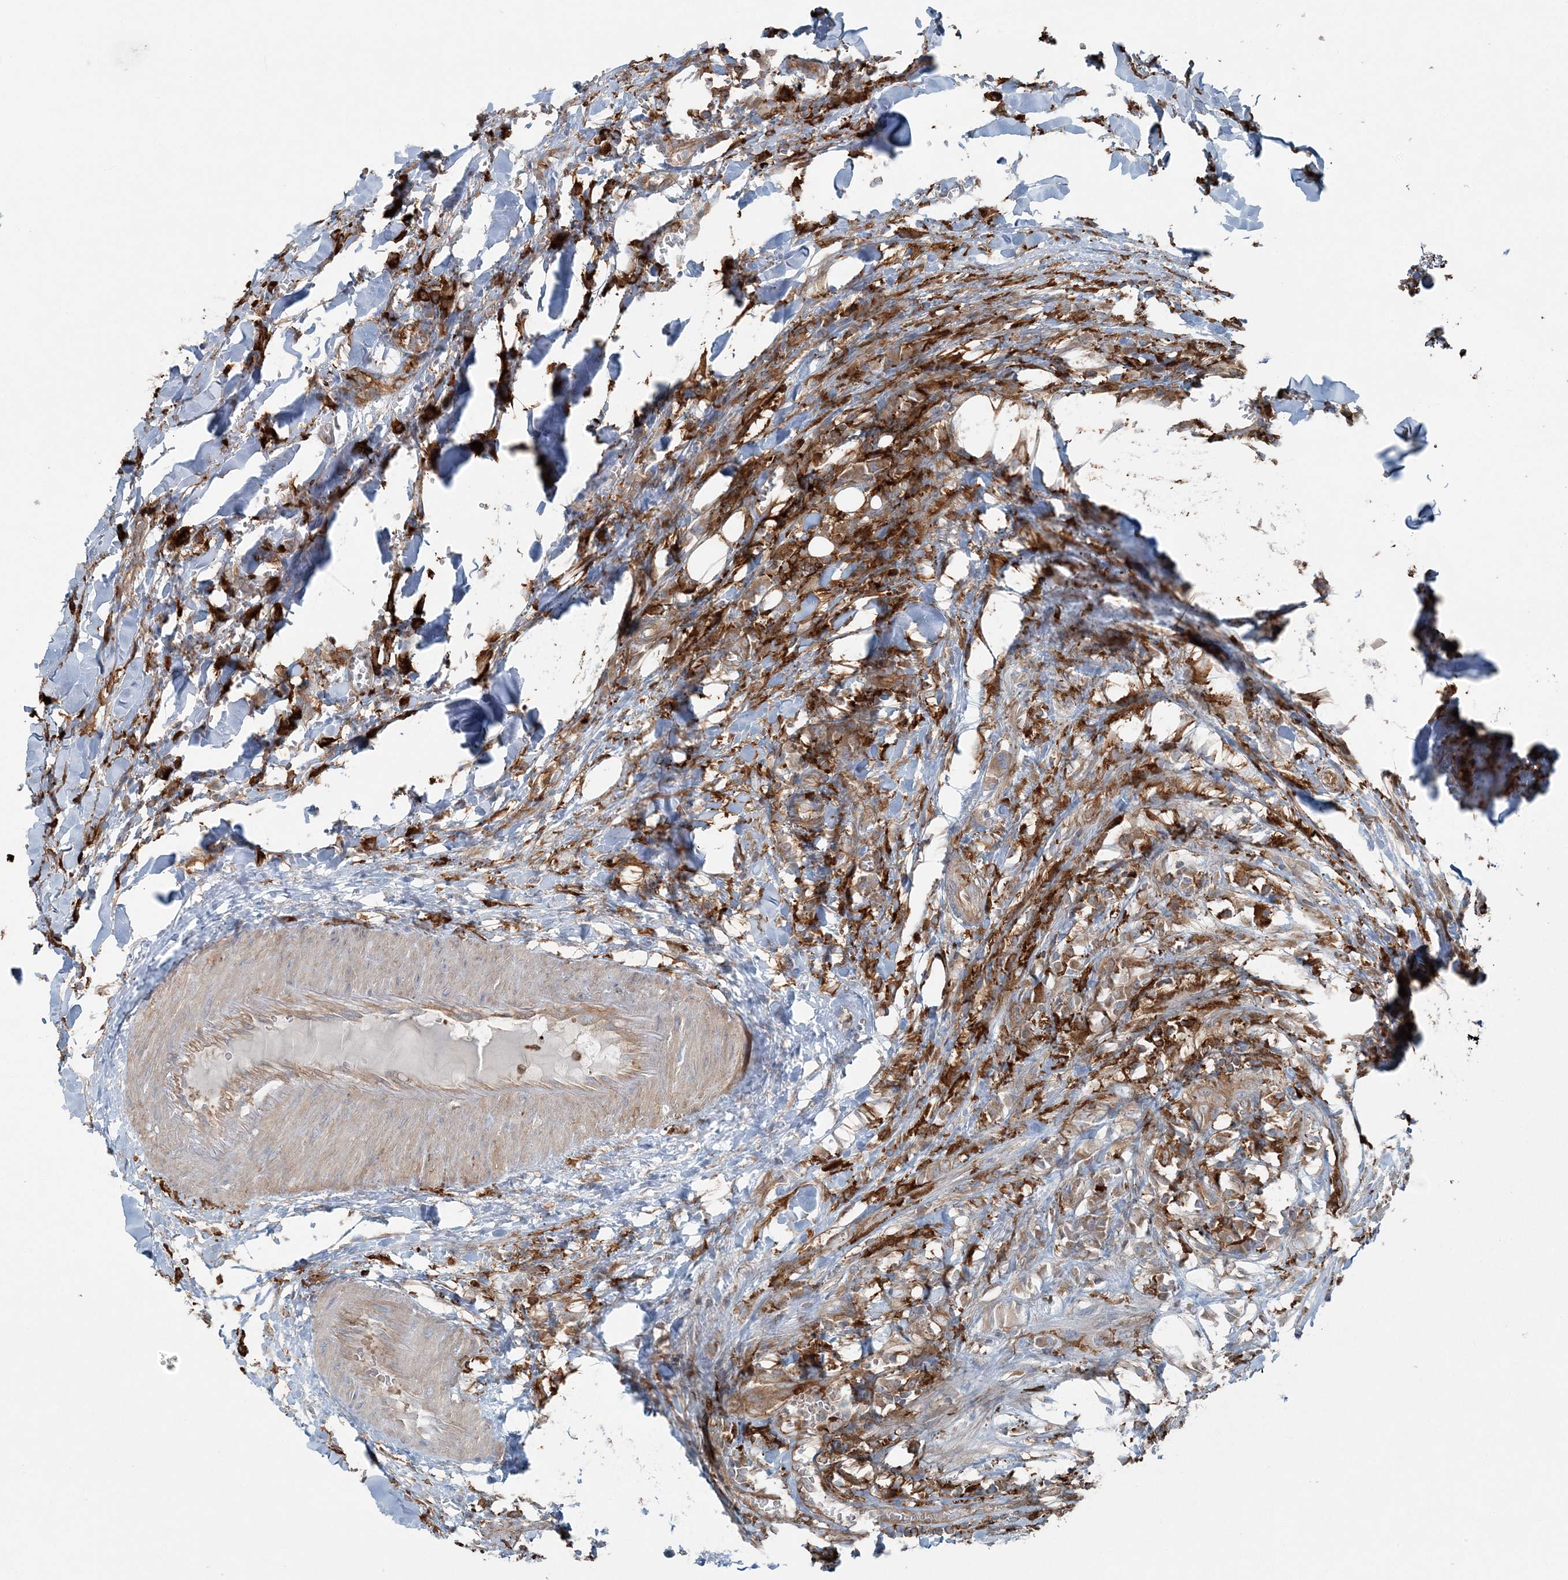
{"staining": {"intensity": "strong", "quantity": ">75%", "location": "cytoplasmic/membranous"}, "tissue": "head and neck cancer", "cell_type": "Tumor cells", "image_type": "cancer", "snomed": [{"axis": "morphology", "description": "Squamous cell carcinoma, NOS"}, {"axis": "topography", "description": "Head-Neck"}], "caption": "Head and neck cancer stained with IHC demonstrates strong cytoplasmic/membranous staining in approximately >75% of tumor cells.", "gene": "SNX2", "patient": {"sex": "male", "age": 66}}